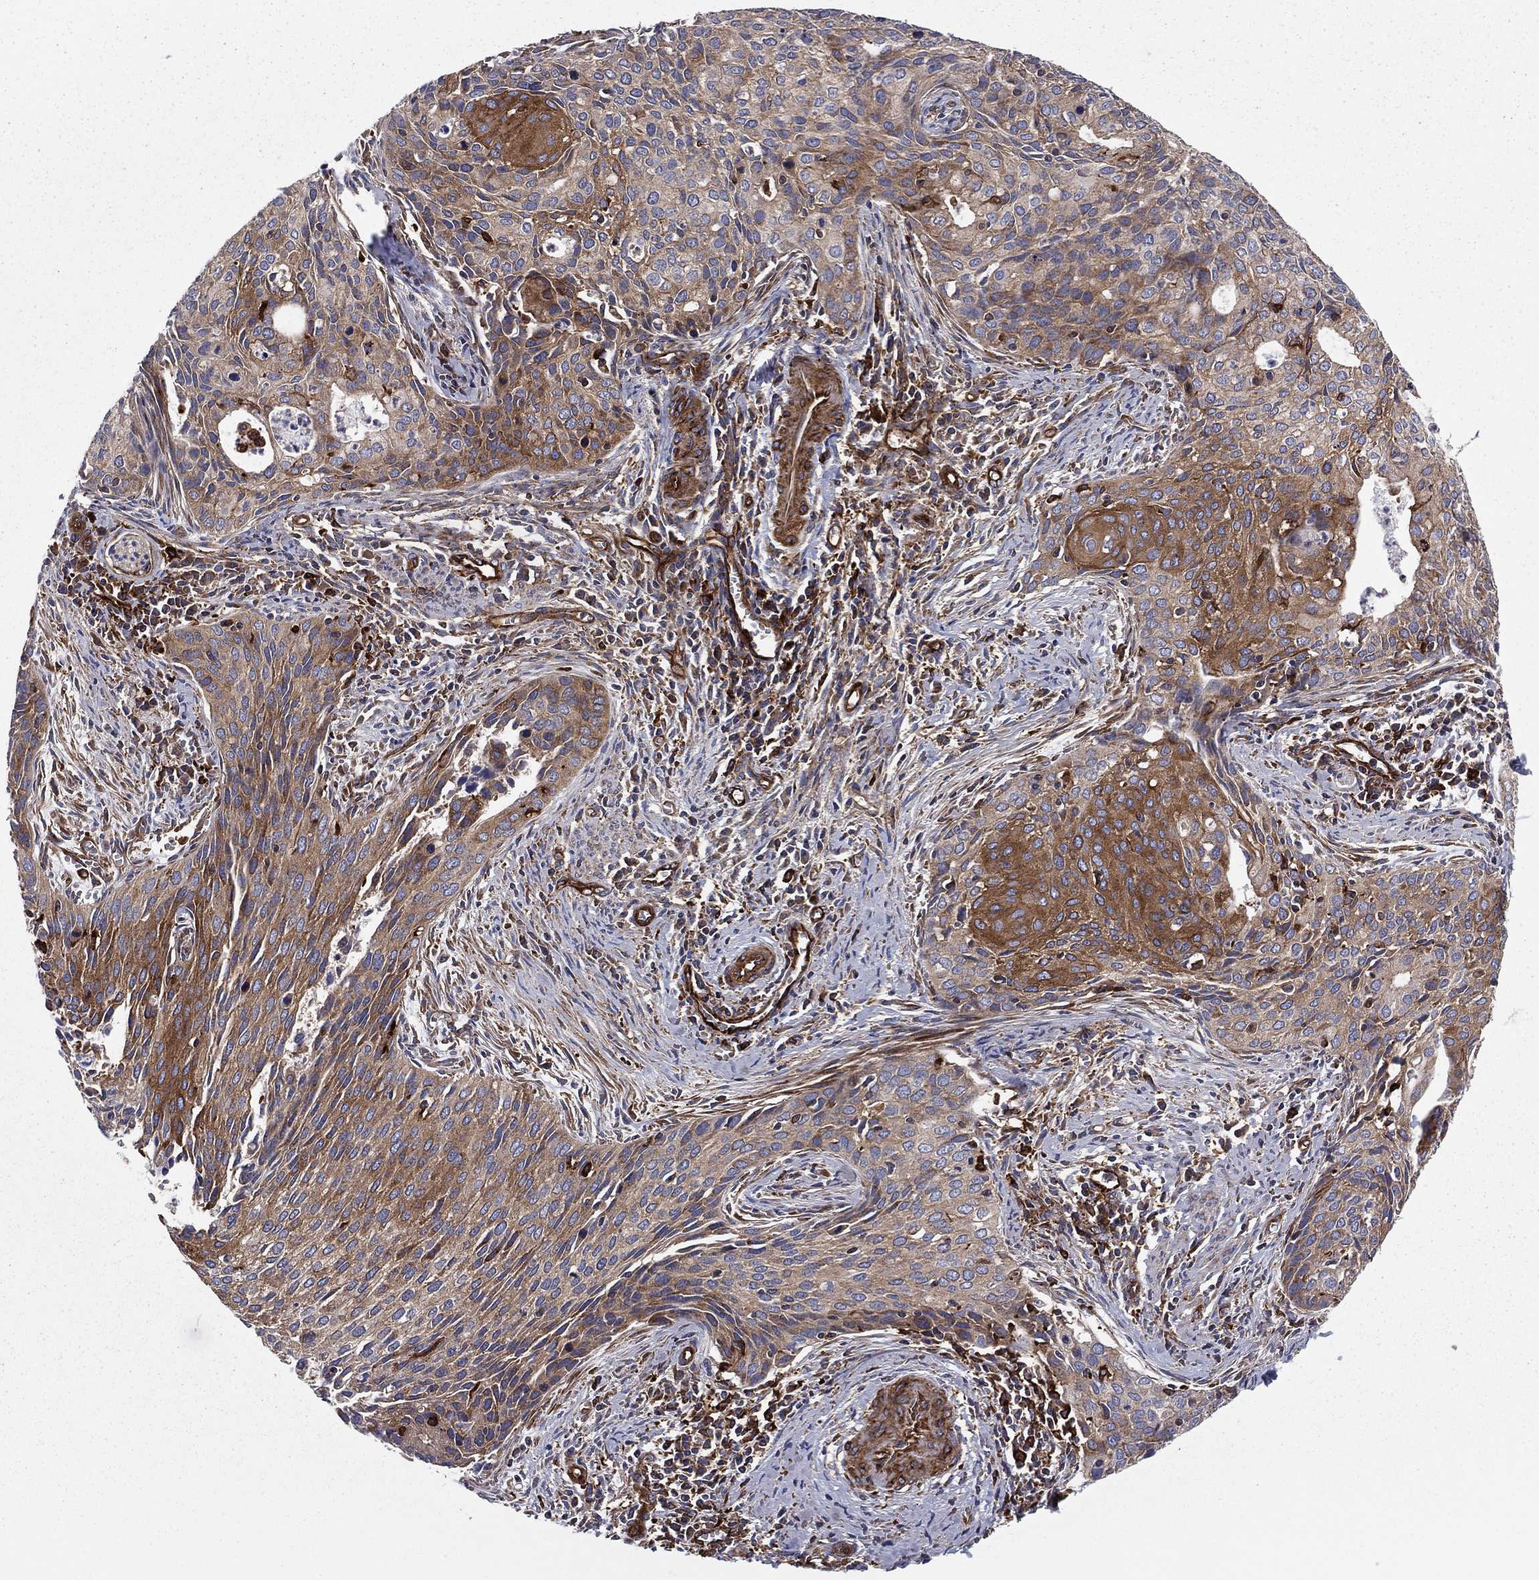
{"staining": {"intensity": "moderate", "quantity": "25%-75%", "location": "cytoplasmic/membranous"}, "tissue": "cervical cancer", "cell_type": "Tumor cells", "image_type": "cancer", "snomed": [{"axis": "morphology", "description": "Squamous cell carcinoma, NOS"}, {"axis": "topography", "description": "Cervix"}], "caption": "Immunohistochemical staining of cervical cancer demonstrates medium levels of moderate cytoplasmic/membranous staining in about 25%-75% of tumor cells.", "gene": "EHBP1L1", "patient": {"sex": "female", "age": 29}}